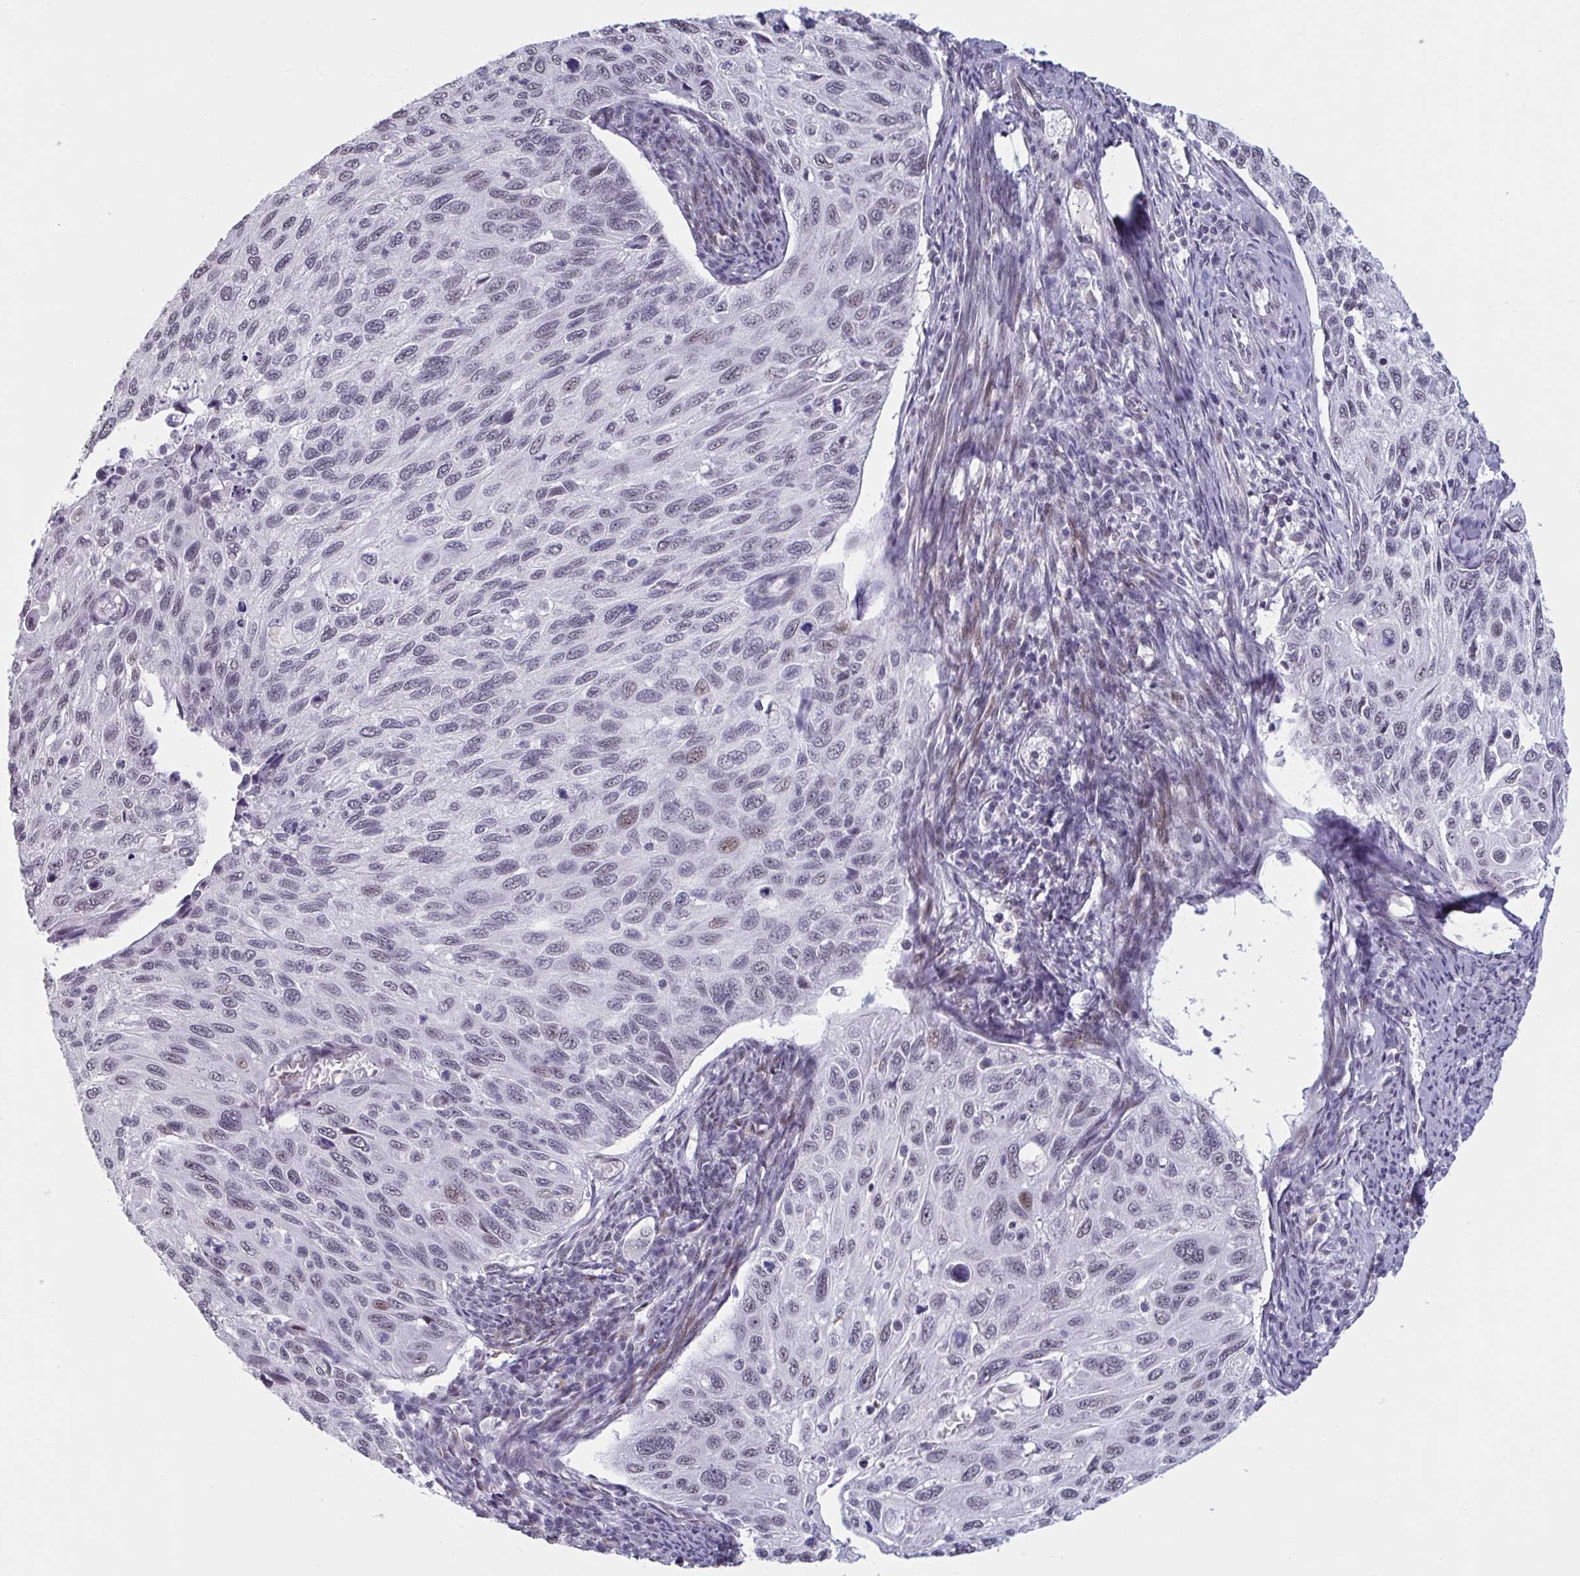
{"staining": {"intensity": "moderate", "quantity": "<25%", "location": "nuclear"}, "tissue": "cervical cancer", "cell_type": "Tumor cells", "image_type": "cancer", "snomed": [{"axis": "morphology", "description": "Squamous cell carcinoma, NOS"}, {"axis": "topography", "description": "Cervix"}], "caption": "Protein staining of cervical cancer (squamous cell carcinoma) tissue demonstrates moderate nuclear expression in approximately <25% of tumor cells.", "gene": "HSD17B6", "patient": {"sex": "female", "age": 70}}